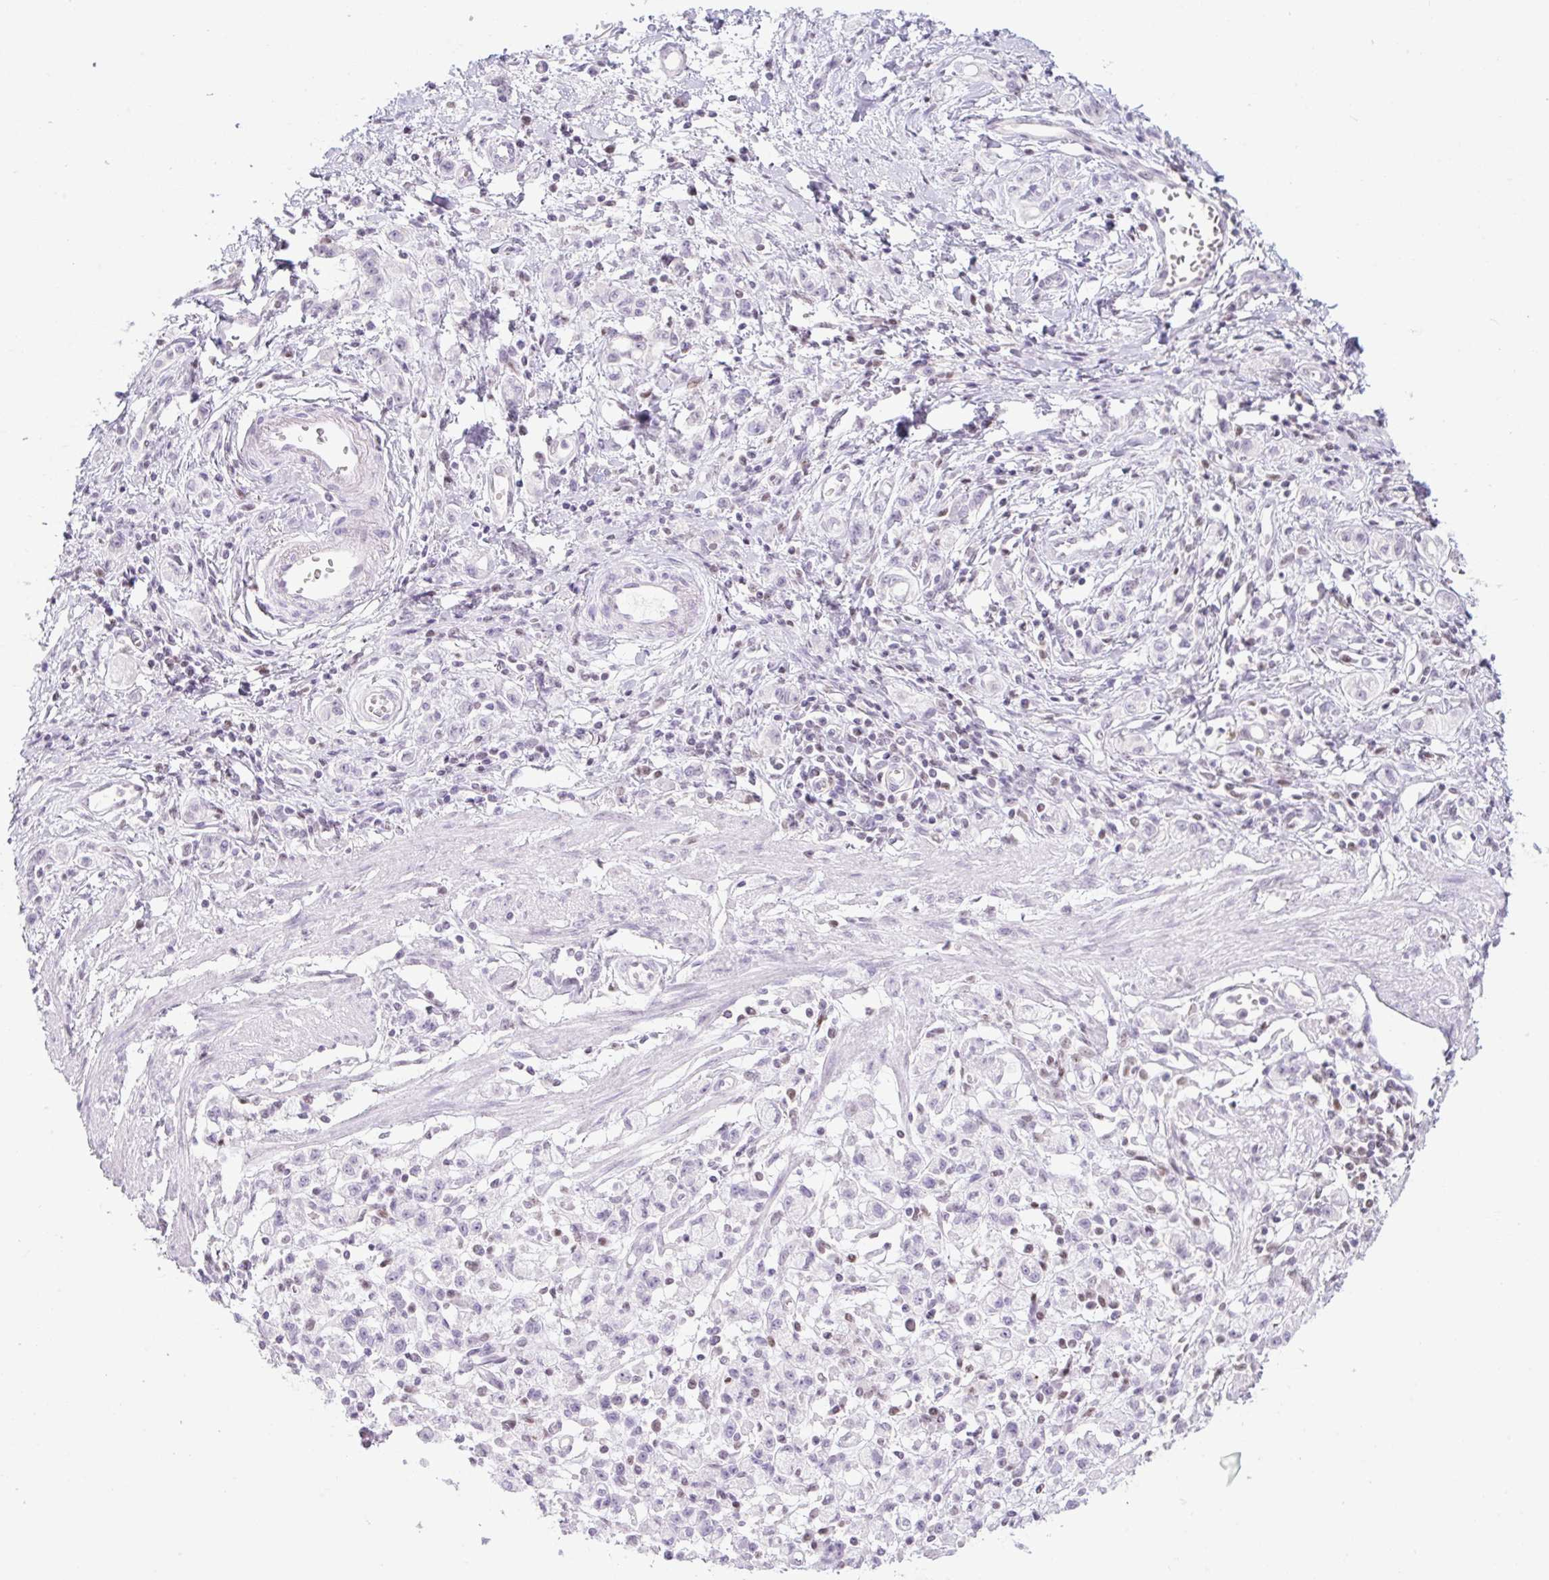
{"staining": {"intensity": "negative", "quantity": "none", "location": "none"}, "tissue": "stomach cancer", "cell_type": "Tumor cells", "image_type": "cancer", "snomed": [{"axis": "morphology", "description": "Adenocarcinoma, NOS"}, {"axis": "topography", "description": "Stomach"}], "caption": "This micrograph is of adenocarcinoma (stomach) stained with immunohistochemistry to label a protein in brown with the nuclei are counter-stained blue. There is no expression in tumor cells.", "gene": "TLE3", "patient": {"sex": "male", "age": 77}}